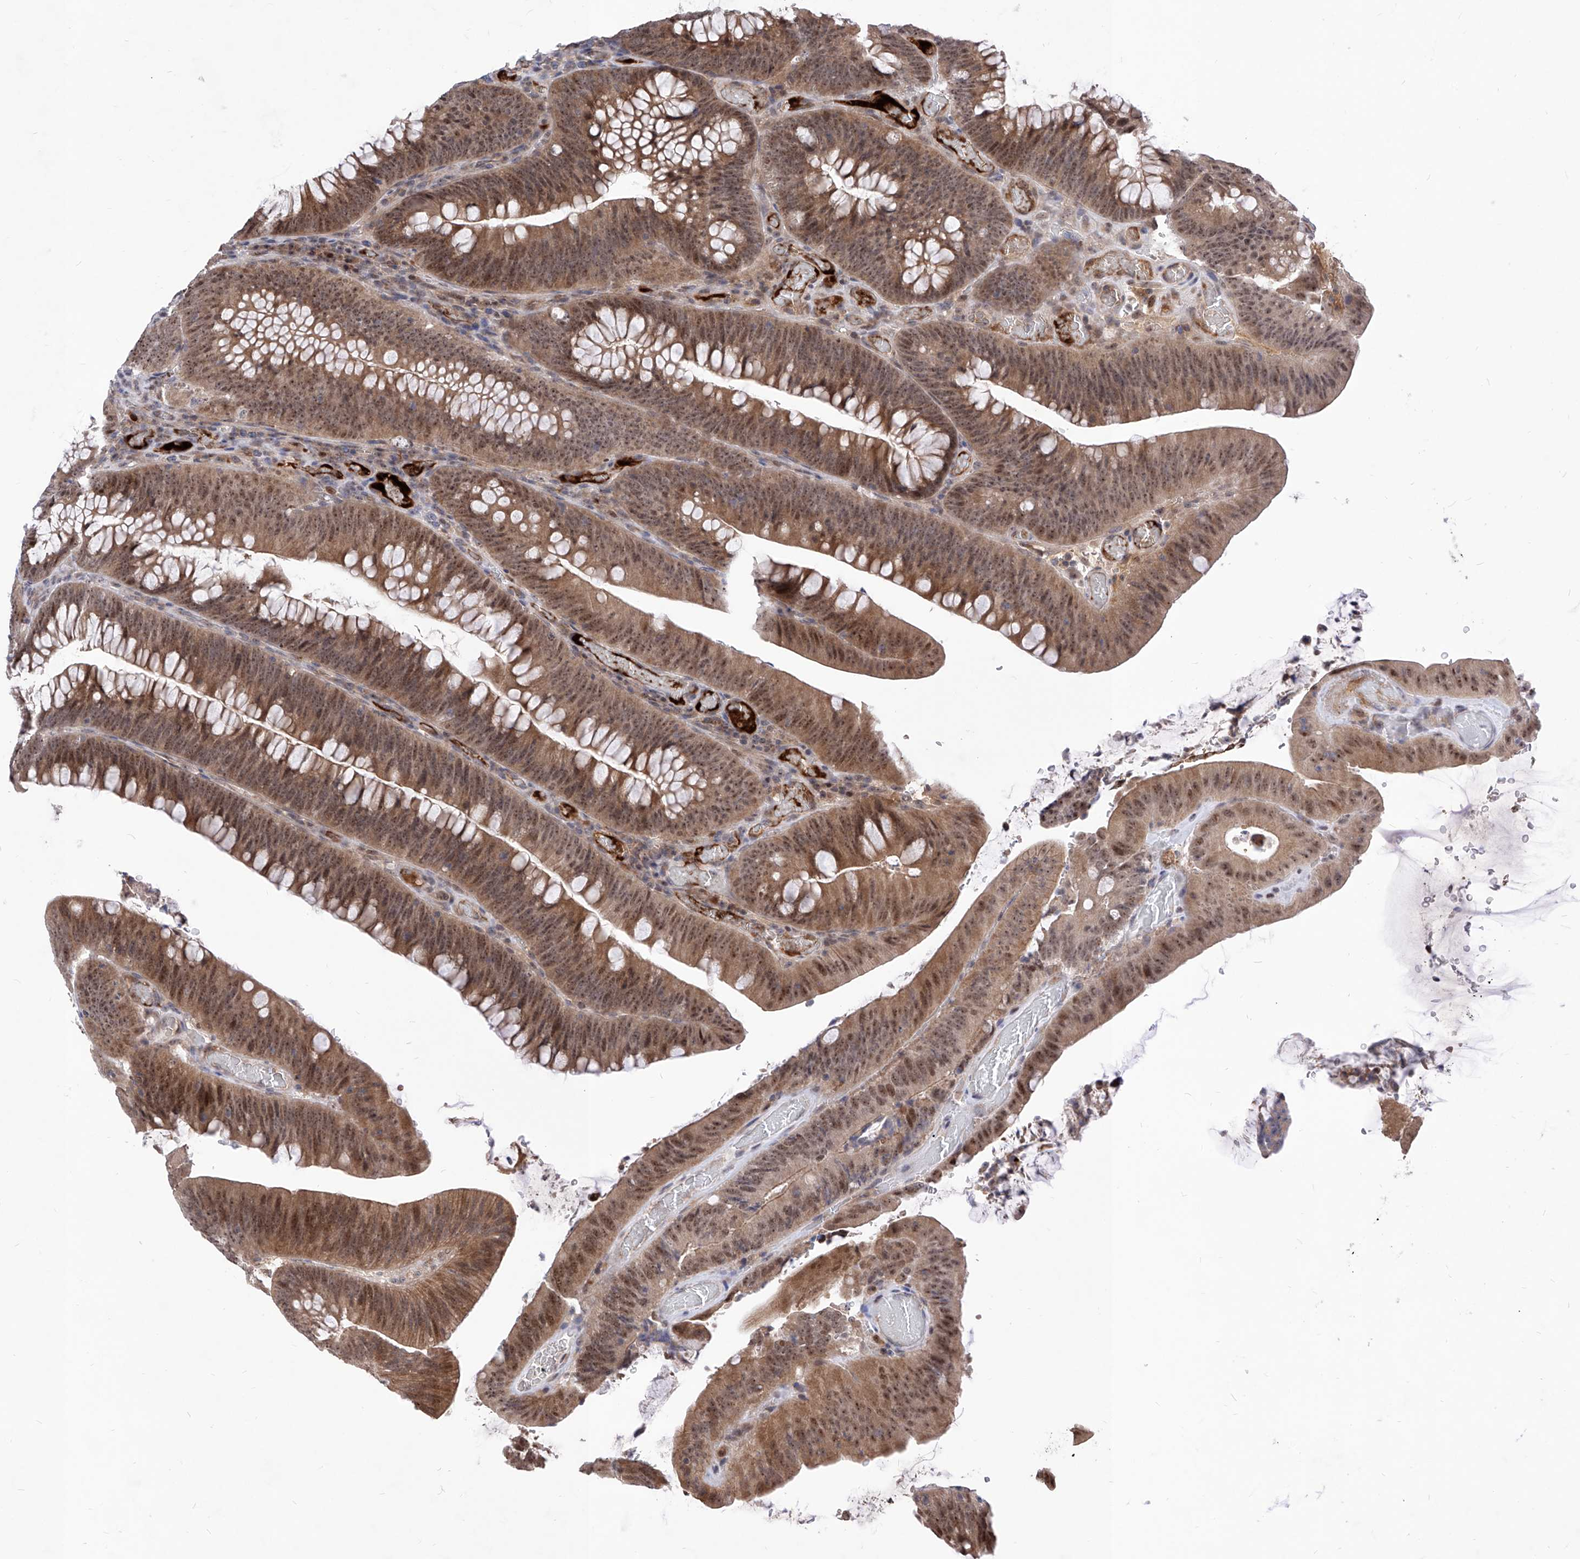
{"staining": {"intensity": "moderate", "quantity": ">75%", "location": "cytoplasmic/membranous,nuclear"}, "tissue": "colorectal cancer", "cell_type": "Tumor cells", "image_type": "cancer", "snomed": [{"axis": "morphology", "description": "Normal tissue, NOS"}, {"axis": "topography", "description": "Colon"}], "caption": "About >75% of tumor cells in colorectal cancer demonstrate moderate cytoplasmic/membranous and nuclear protein expression as visualized by brown immunohistochemical staining.", "gene": "LGR4", "patient": {"sex": "female", "age": 82}}